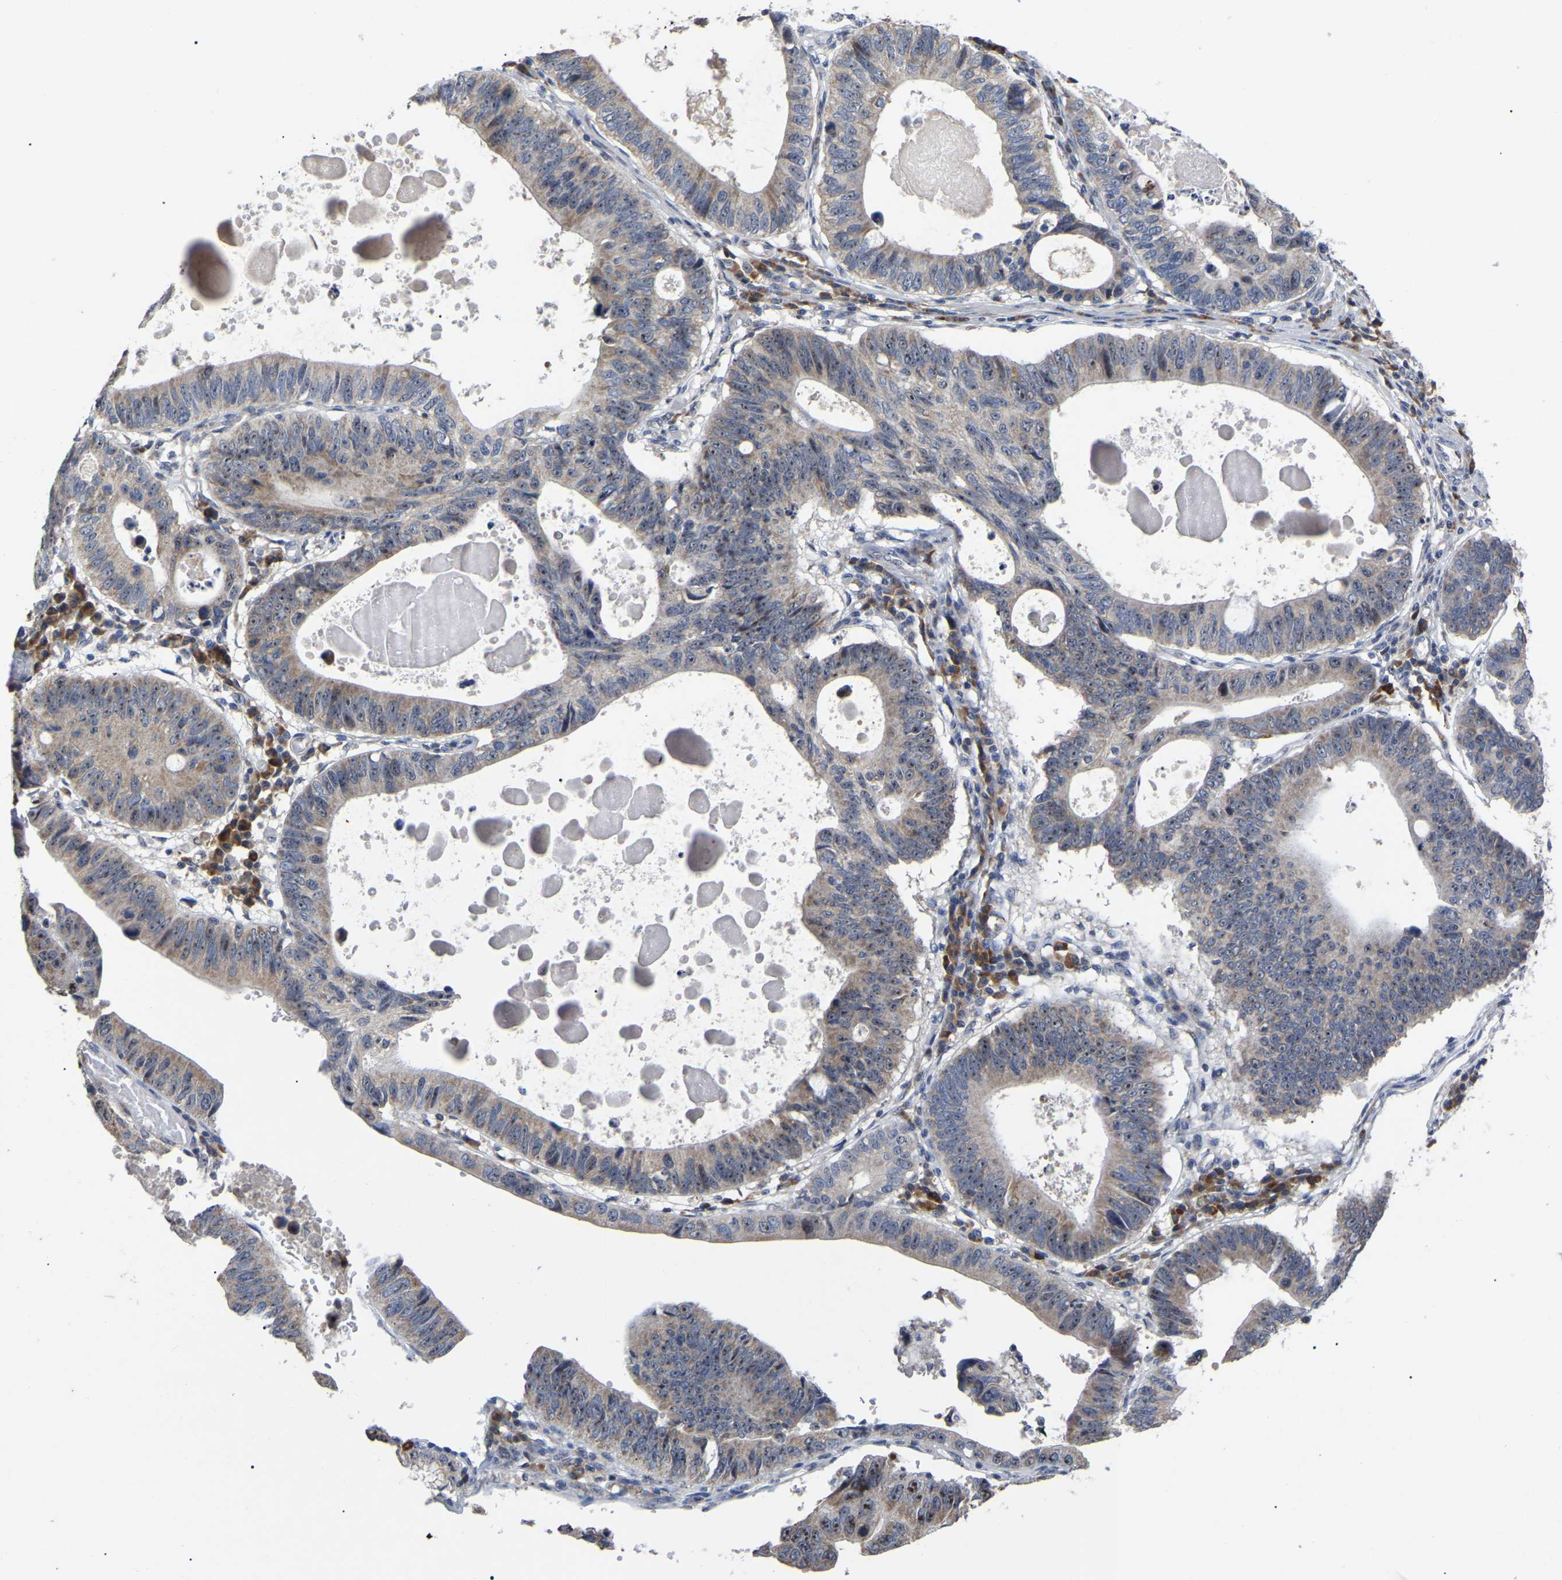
{"staining": {"intensity": "moderate", "quantity": ">75%", "location": "cytoplasmic/membranous,nuclear"}, "tissue": "stomach cancer", "cell_type": "Tumor cells", "image_type": "cancer", "snomed": [{"axis": "morphology", "description": "Adenocarcinoma, NOS"}, {"axis": "topography", "description": "Stomach"}], "caption": "This histopathology image demonstrates adenocarcinoma (stomach) stained with immunohistochemistry (IHC) to label a protein in brown. The cytoplasmic/membranous and nuclear of tumor cells show moderate positivity for the protein. Nuclei are counter-stained blue.", "gene": "NOP53", "patient": {"sex": "male", "age": 59}}